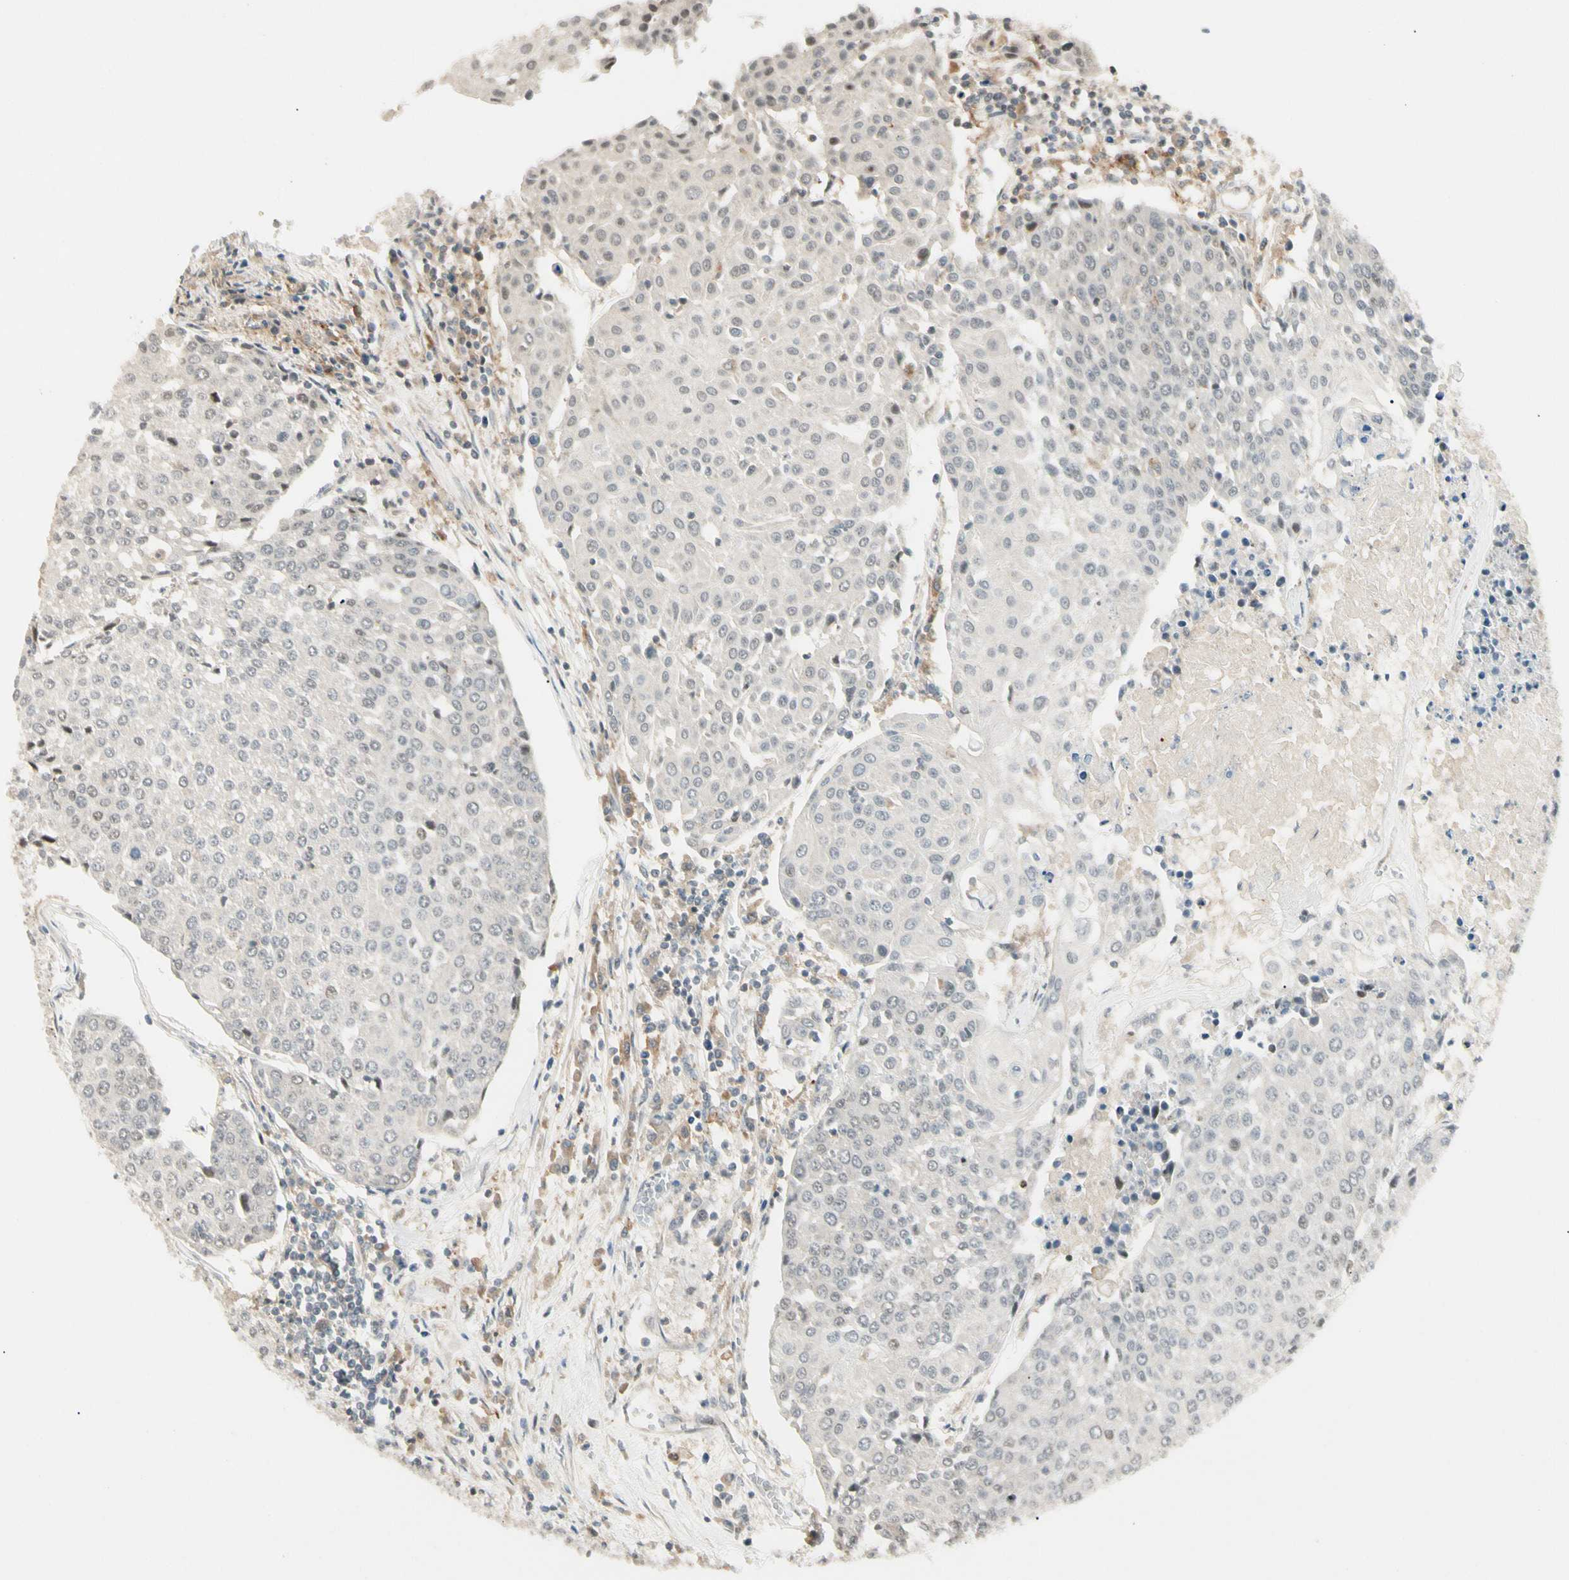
{"staining": {"intensity": "negative", "quantity": "none", "location": "none"}, "tissue": "urothelial cancer", "cell_type": "Tumor cells", "image_type": "cancer", "snomed": [{"axis": "morphology", "description": "Urothelial carcinoma, High grade"}, {"axis": "topography", "description": "Urinary bladder"}], "caption": "IHC micrograph of urothelial carcinoma (high-grade) stained for a protein (brown), which displays no positivity in tumor cells. (DAB immunohistochemistry (IHC) with hematoxylin counter stain).", "gene": "FNDC3B", "patient": {"sex": "female", "age": 85}}